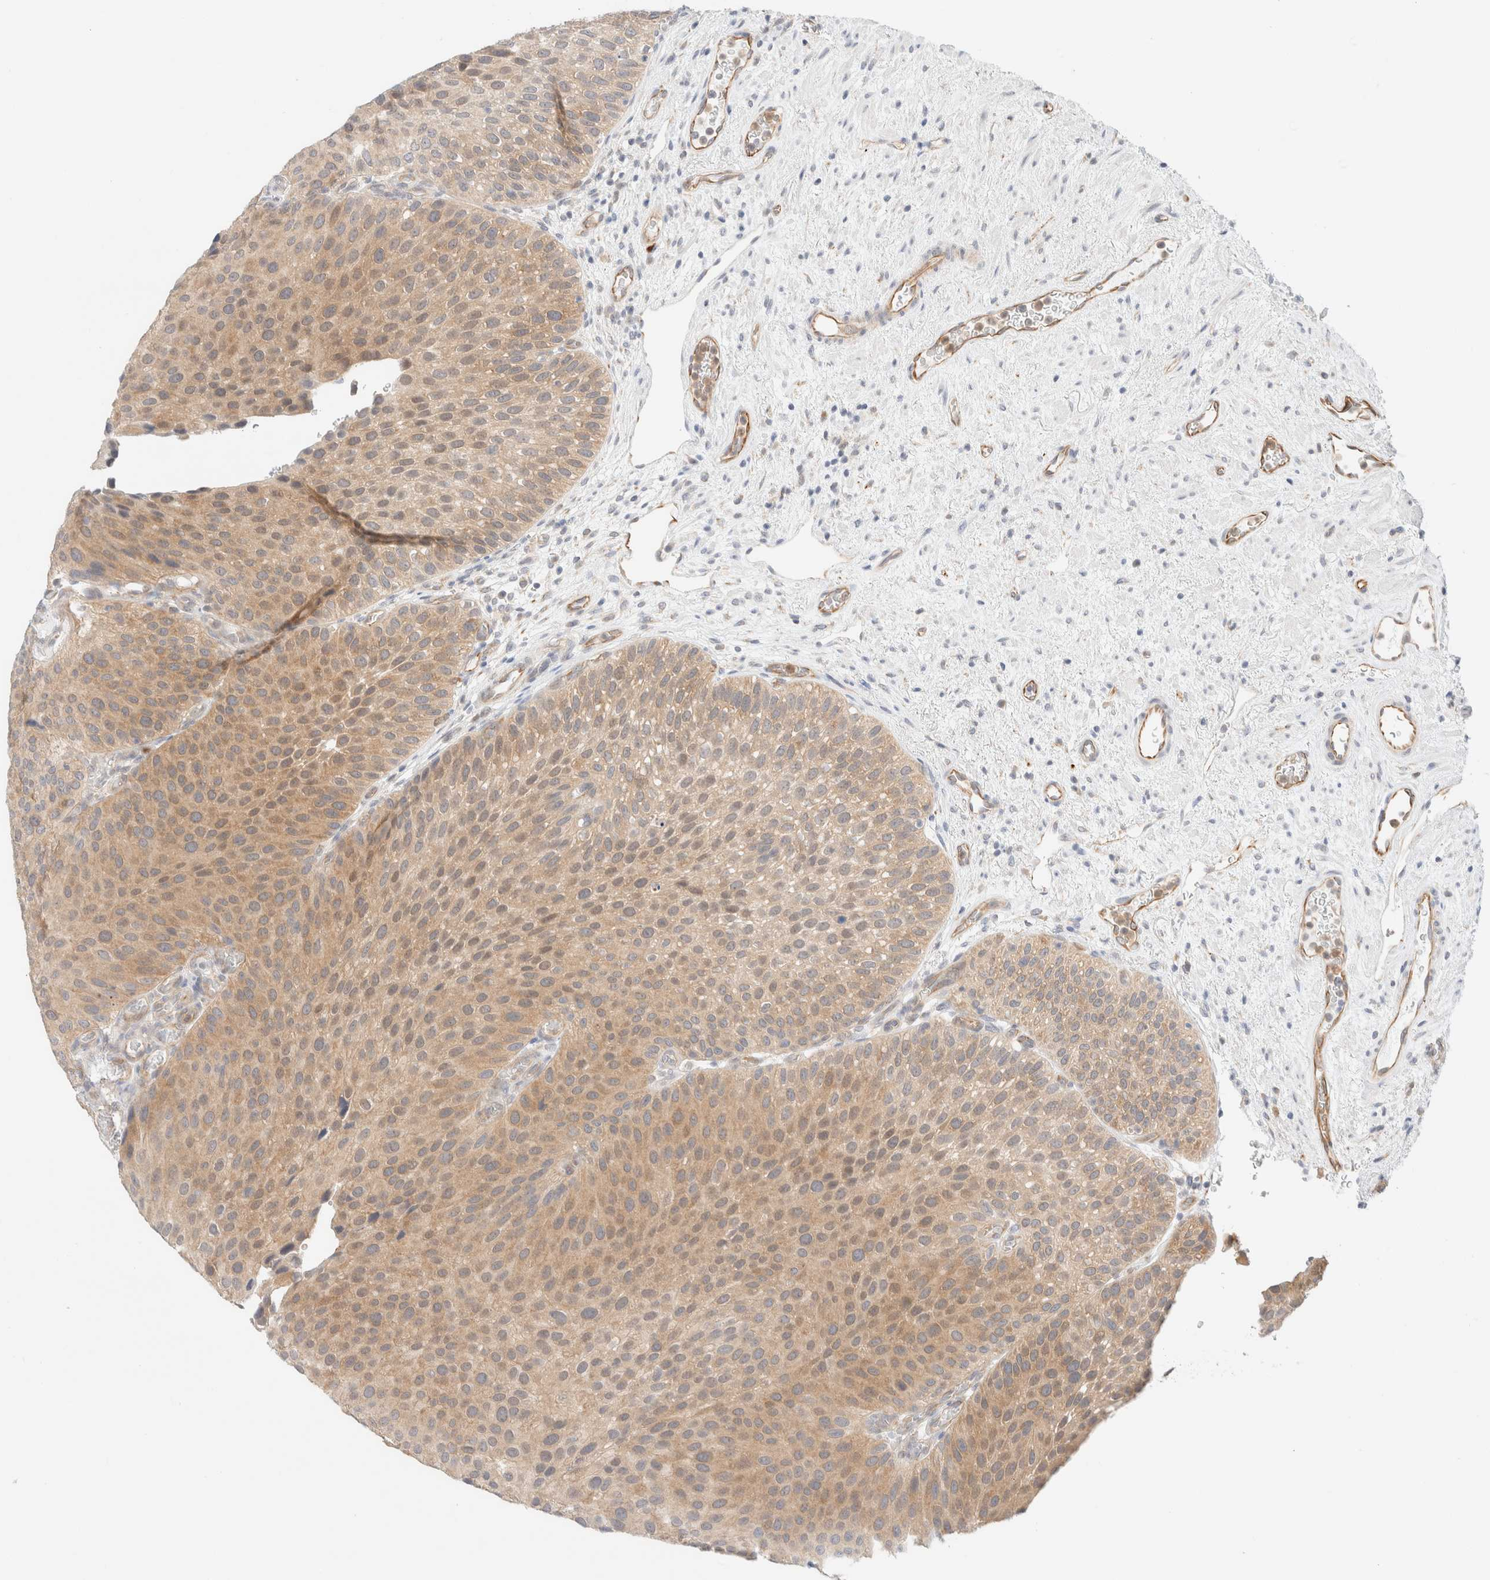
{"staining": {"intensity": "moderate", "quantity": ">75%", "location": "cytoplasmic/membranous"}, "tissue": "urothelial cancer", "cell_type": "Tumor cells", "image_type": "cancer", "snomed": [{"axis": "morphology", "description": "Normal tissue, NOS"}, {"axis": "morphology", "description": "Urothelial carcinoma, Low grade"}, {"axis": "topography", "description": "Urinary bladder"}, {"axis": "topography", "description": "Prostate"}], "caption": "A medium amount of moderate cytoplasmic/membranous positivity is appreciated in about >75% of tumor cells in urothelial cancer tissue.", "gene": "UNC13B", "patient": {"sex": "male", "age": 60}}